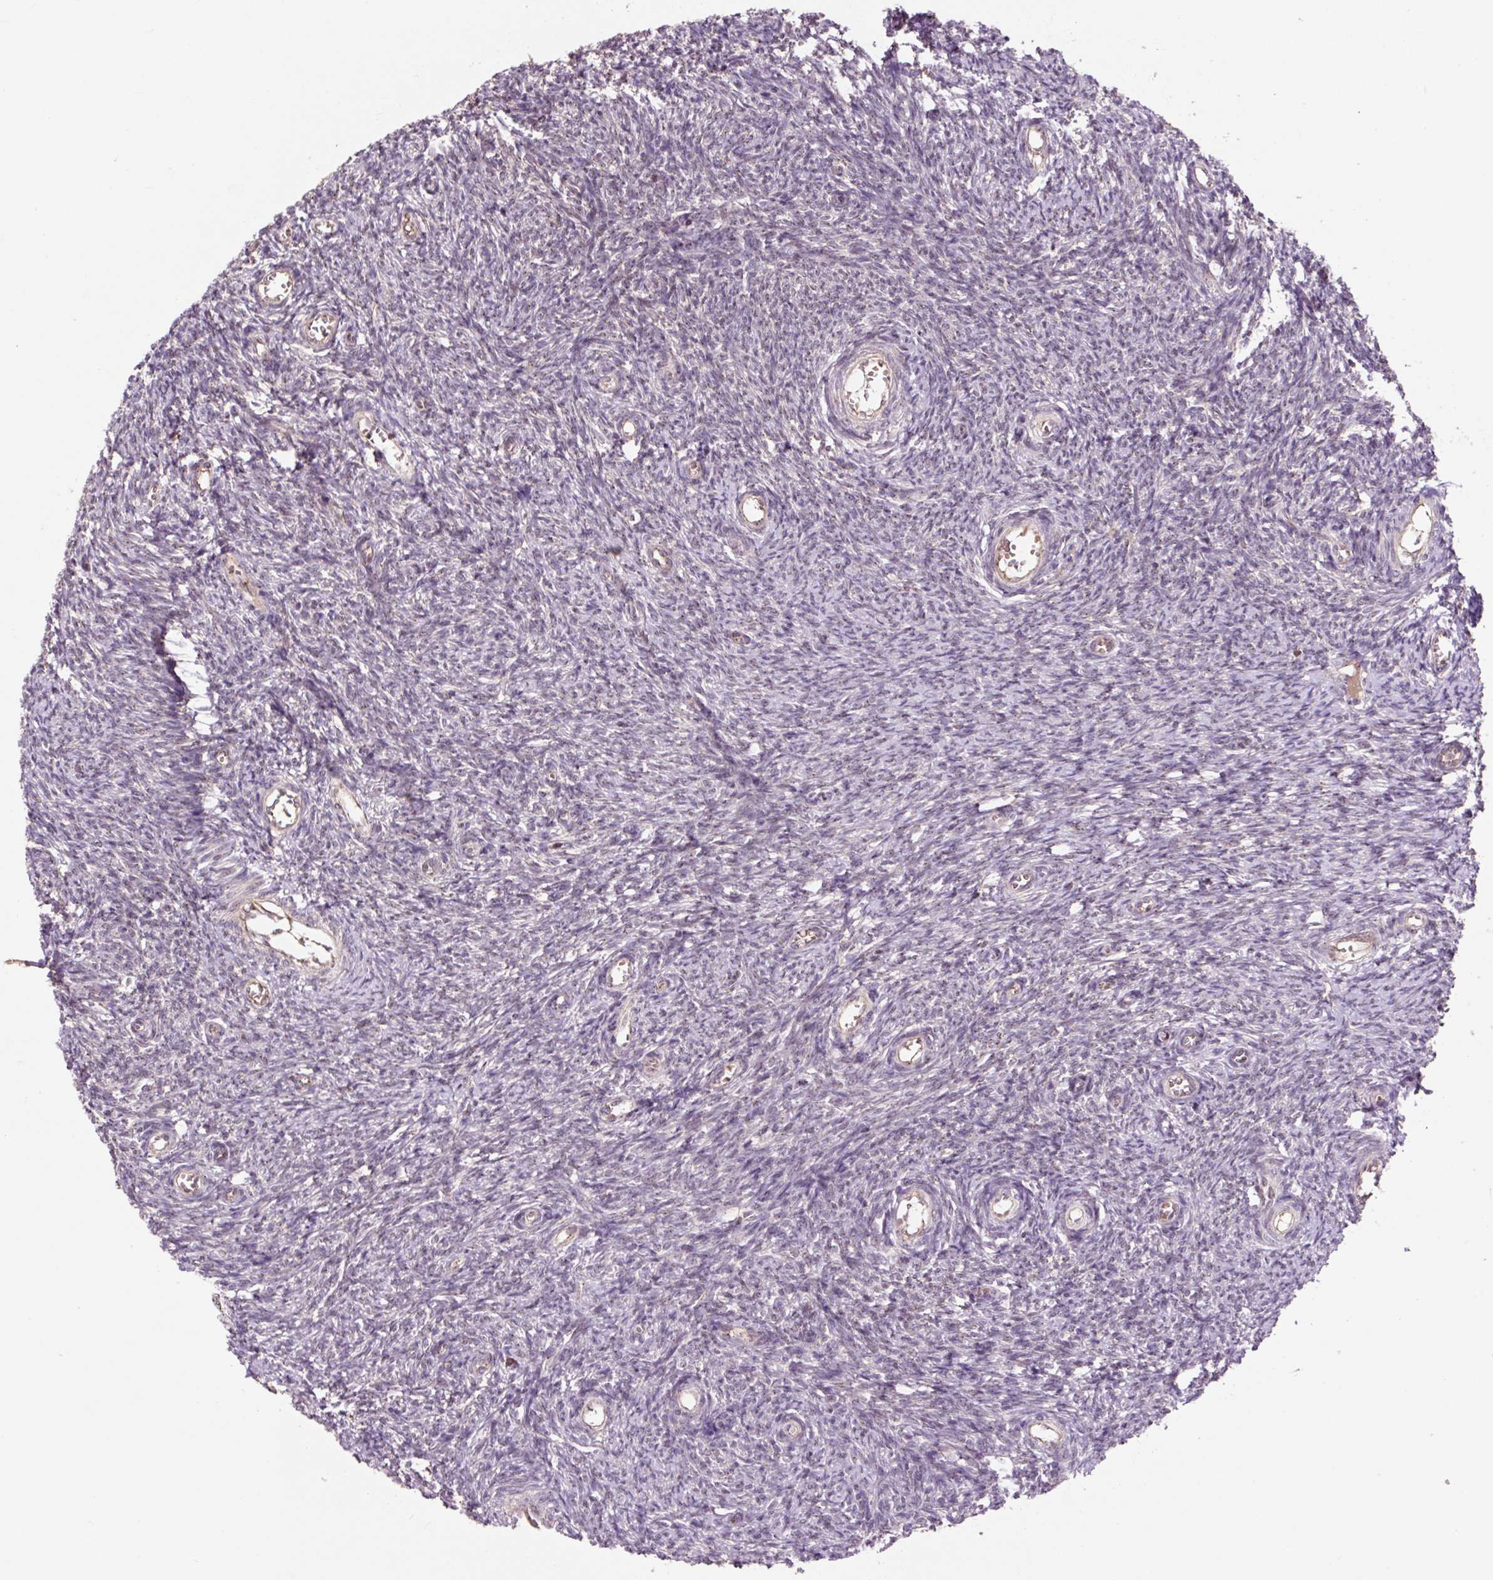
{"staining": {"intensity": "moderate", "quantity": ">75%", "location": "cytoplasmic/membranous"}, "tissue": "ovary", "cell_type": "Follicle cells", "image_type": "normal", "snomed": [{"axis": "morphology", "description": "Normal tissue, NOS"}, {"axis": "topography", "description": "Ovary"}], "caption": "A medium amount of moderate cytoplasmic/membranous positivity is present in about >75% of follicle cells in normal ovary. Using DAB (brown) and hematoxylin (blue) stains, captured at high magnification using brightfield microscopy.", "gene": "MMS19", "patient": {"sex": "female", "age": 44}}